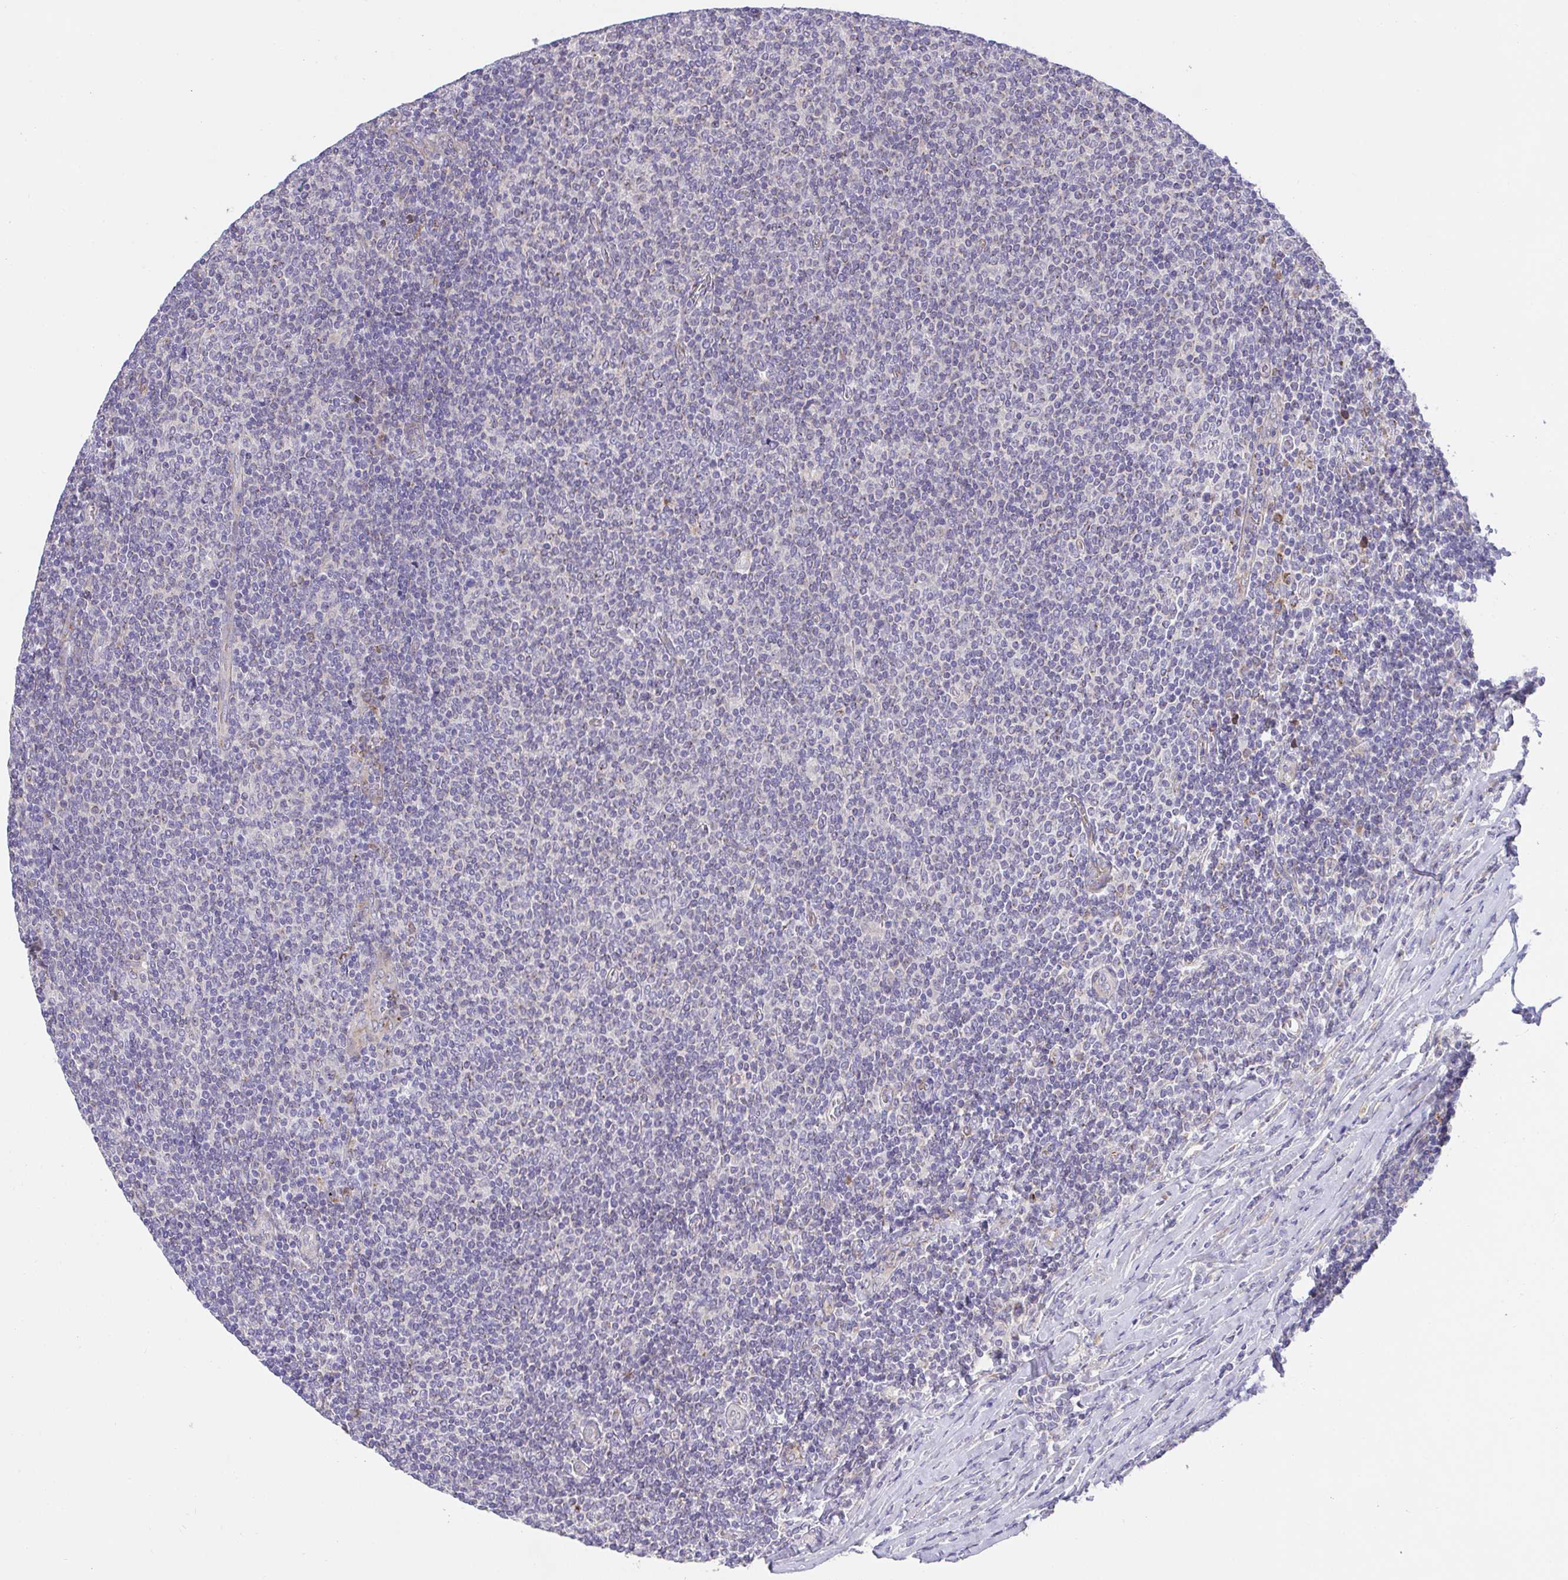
{"staining": {"intensity": "negative", "quantity": "none", "location": "none"}, "tissue": "lymphoma", "cell_type": "Tumor cells", "image_type": "cancer", "snomed": [{"axis": "morphology", "description": "Malignant lymphoma, non-Hodgkin's type, Low grade"}, {"axis": "topography", "description": "Lymph node"}], "caption": "This is an immunohistochemistry micrograph of human malignant lymphoma, non-Hodgkin's type (low-grade). There is no positivity in tumor cells.", "gene": "MIA3", "patient": {"sex": "male", "age": 52}}